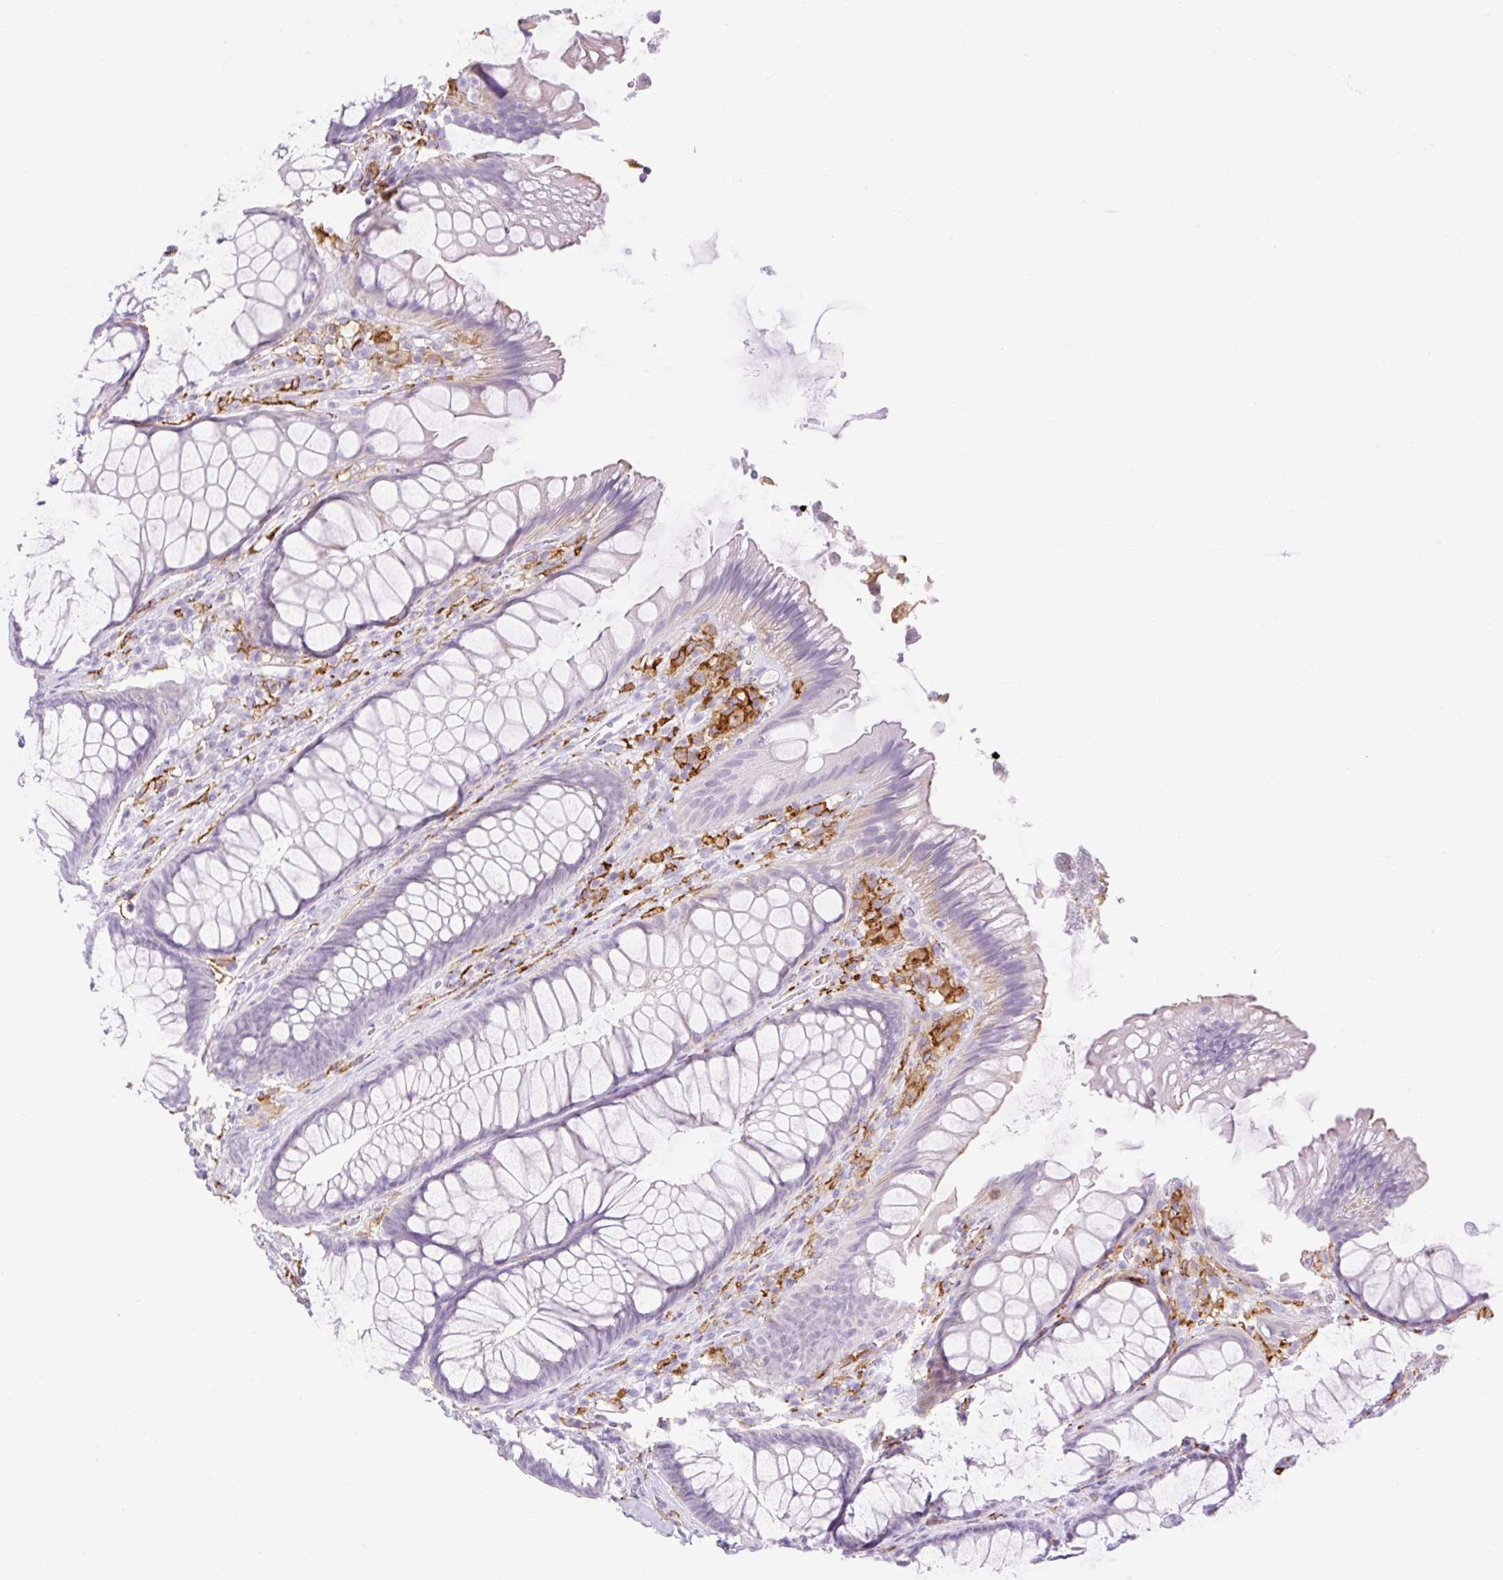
{"staining": {"intensity": "negative", "quantity": "none", "location": "none"}, "tissue": "rectum", "cell_type": "Glandular cells", "image_type": "normal", "snomed": [{"axis": "morphology", "description": "Normal tissue, NOS"}, {"axis": "topography", "description": "Rectum"}], "caption": "IHC photomicrograph of benign rectum: rectum stained with DAB (3,3'-diaminobenzidine) demonstrates no significant protein staining in glandular cells. (IHC, brightfield microscopy, high magnification).", "gene": "SIGLEC1", "patient": {"sex": "male", "age": 53}}